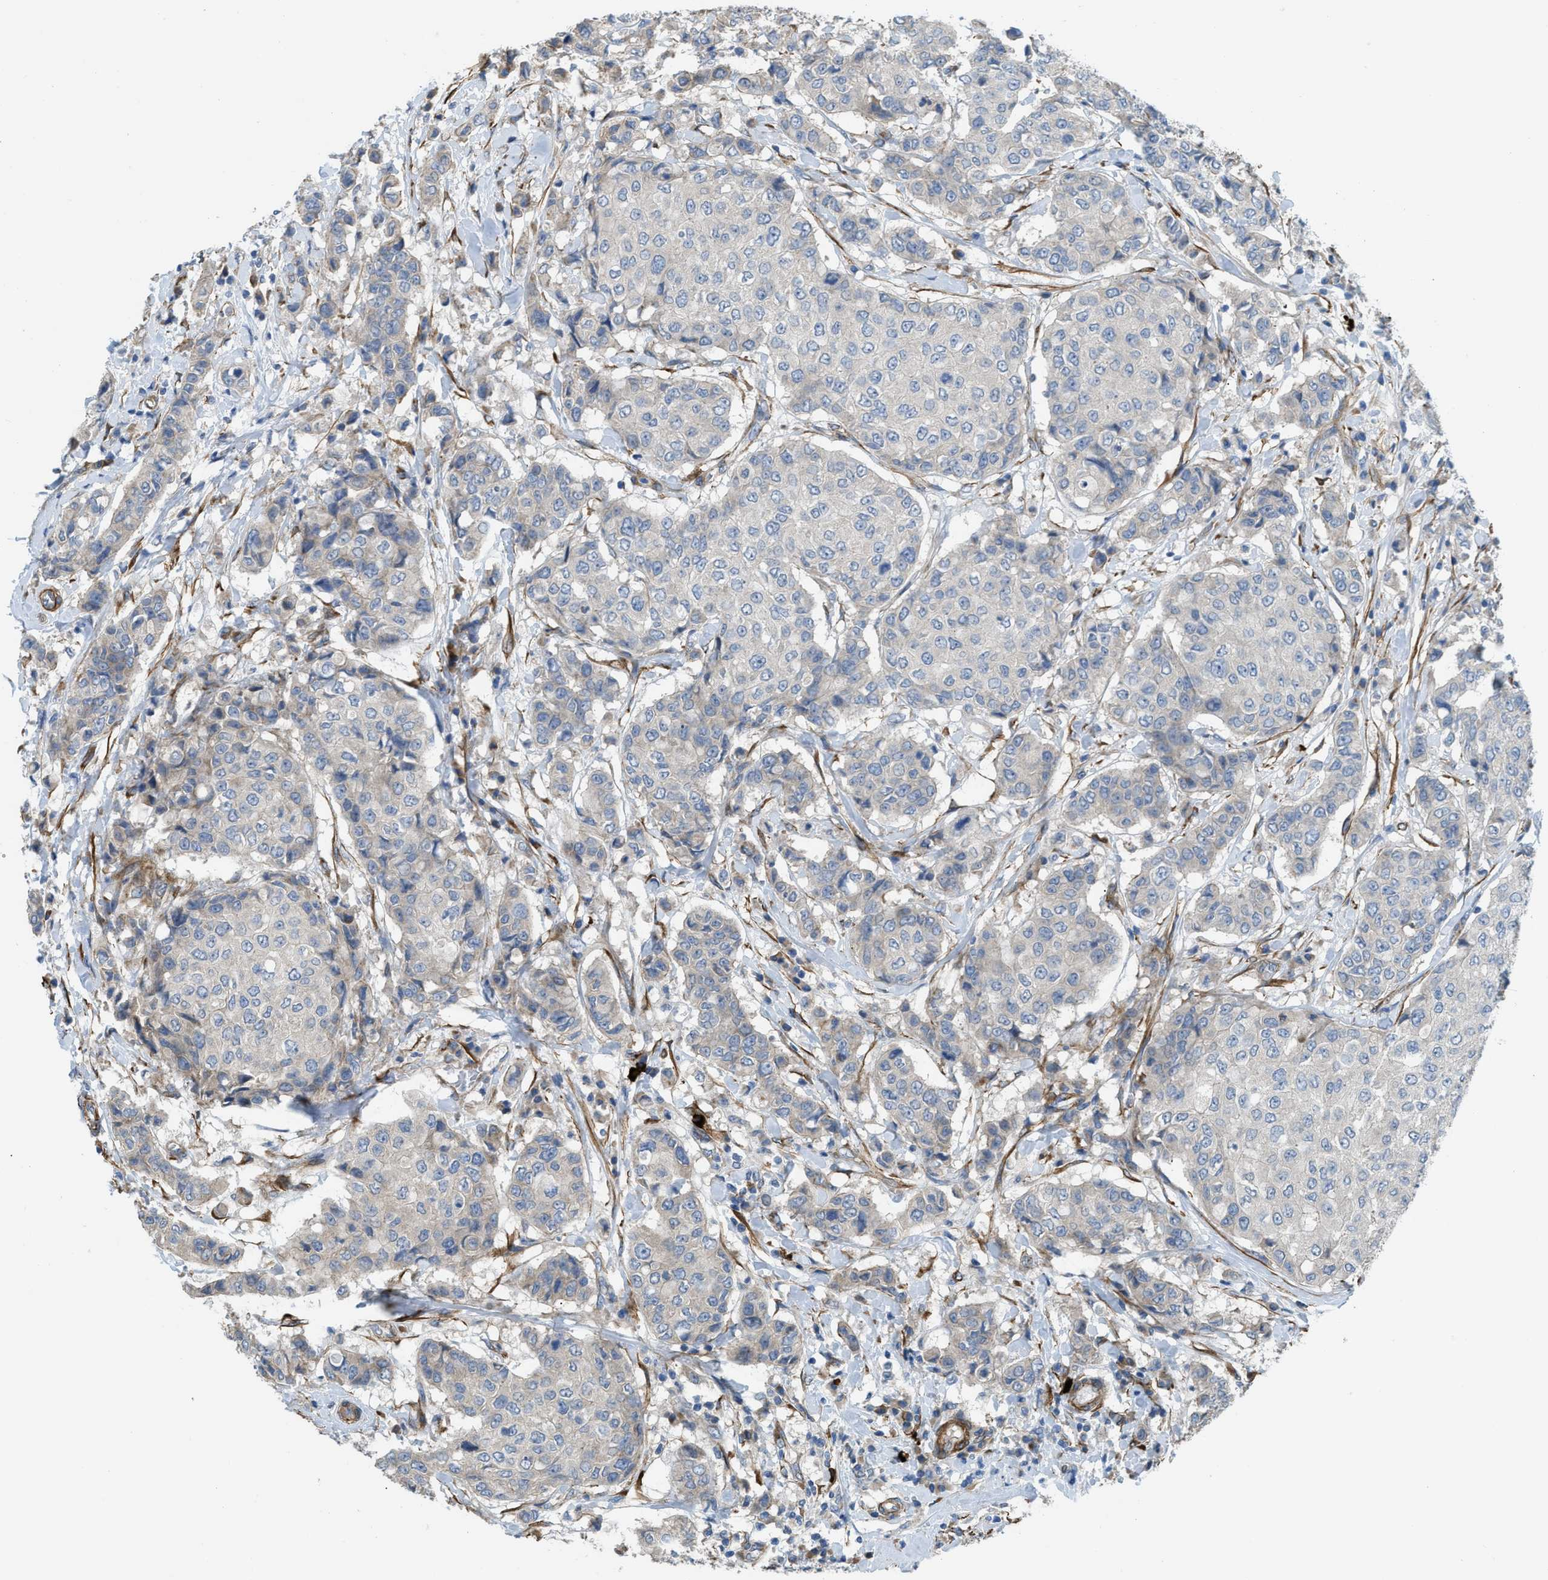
{"staining": {"intensity": "weak", "quantity": "<25%", "location": "cytoplasmic/membranous"}, "tissue": "breast cancer", "cell_type": "Tumor cells", "image_type": "cancer", "snomed": [{"axis": "morphology", "description": "Duct carcinoma"}, {"axis": "topography", "description": "Breast"}], "caption": "The immunohistochemistry histopathology image has no significant staining in tumor cells of infiltrating ductal carcinoma (breast) tissue.", "gene": "BMPR1A", "patient": {"sex": "female", "age": 27}}